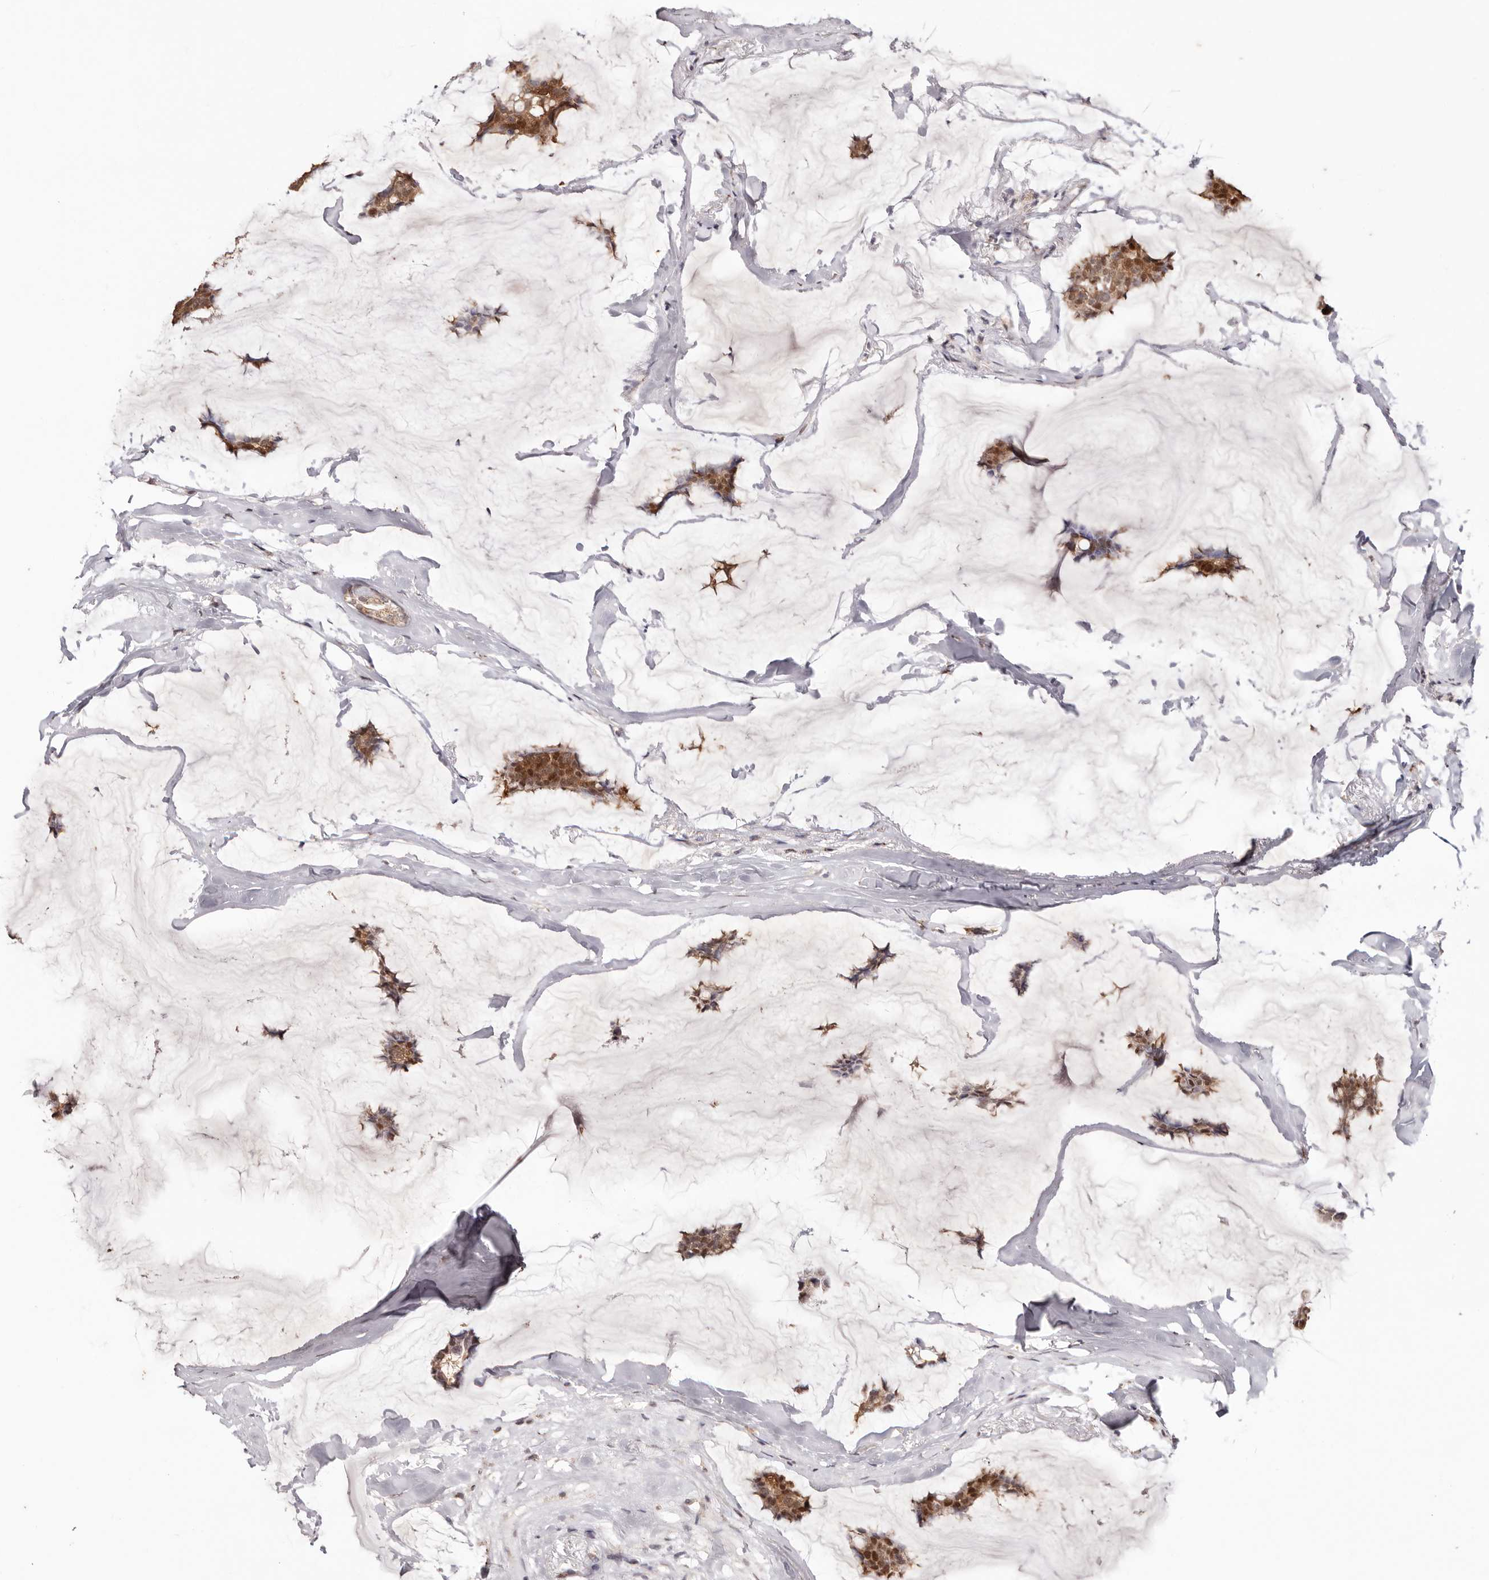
{"staining": {"intensity": "moderate", "quantity": ">75%", "location": "cytoplasmic/membranous"}, "tissue": "breast cancer", "cell_type": "Tumor cells", "image_type": "cancer", "snomed": [{"axis": "morphology", "description": "Duct carcinoma"}, {"axis": "topography", "description": "Breast"}], "caption": "Approximately >75% of tumor cells in human invasive ductal carcinoma (breast) demonstrate moderate cytoplasmic/membranous protein expression as visualized by brown immunohistochemical staining.", "gene": "TYW3", "patient": {"sex": "female", "age": 93}}